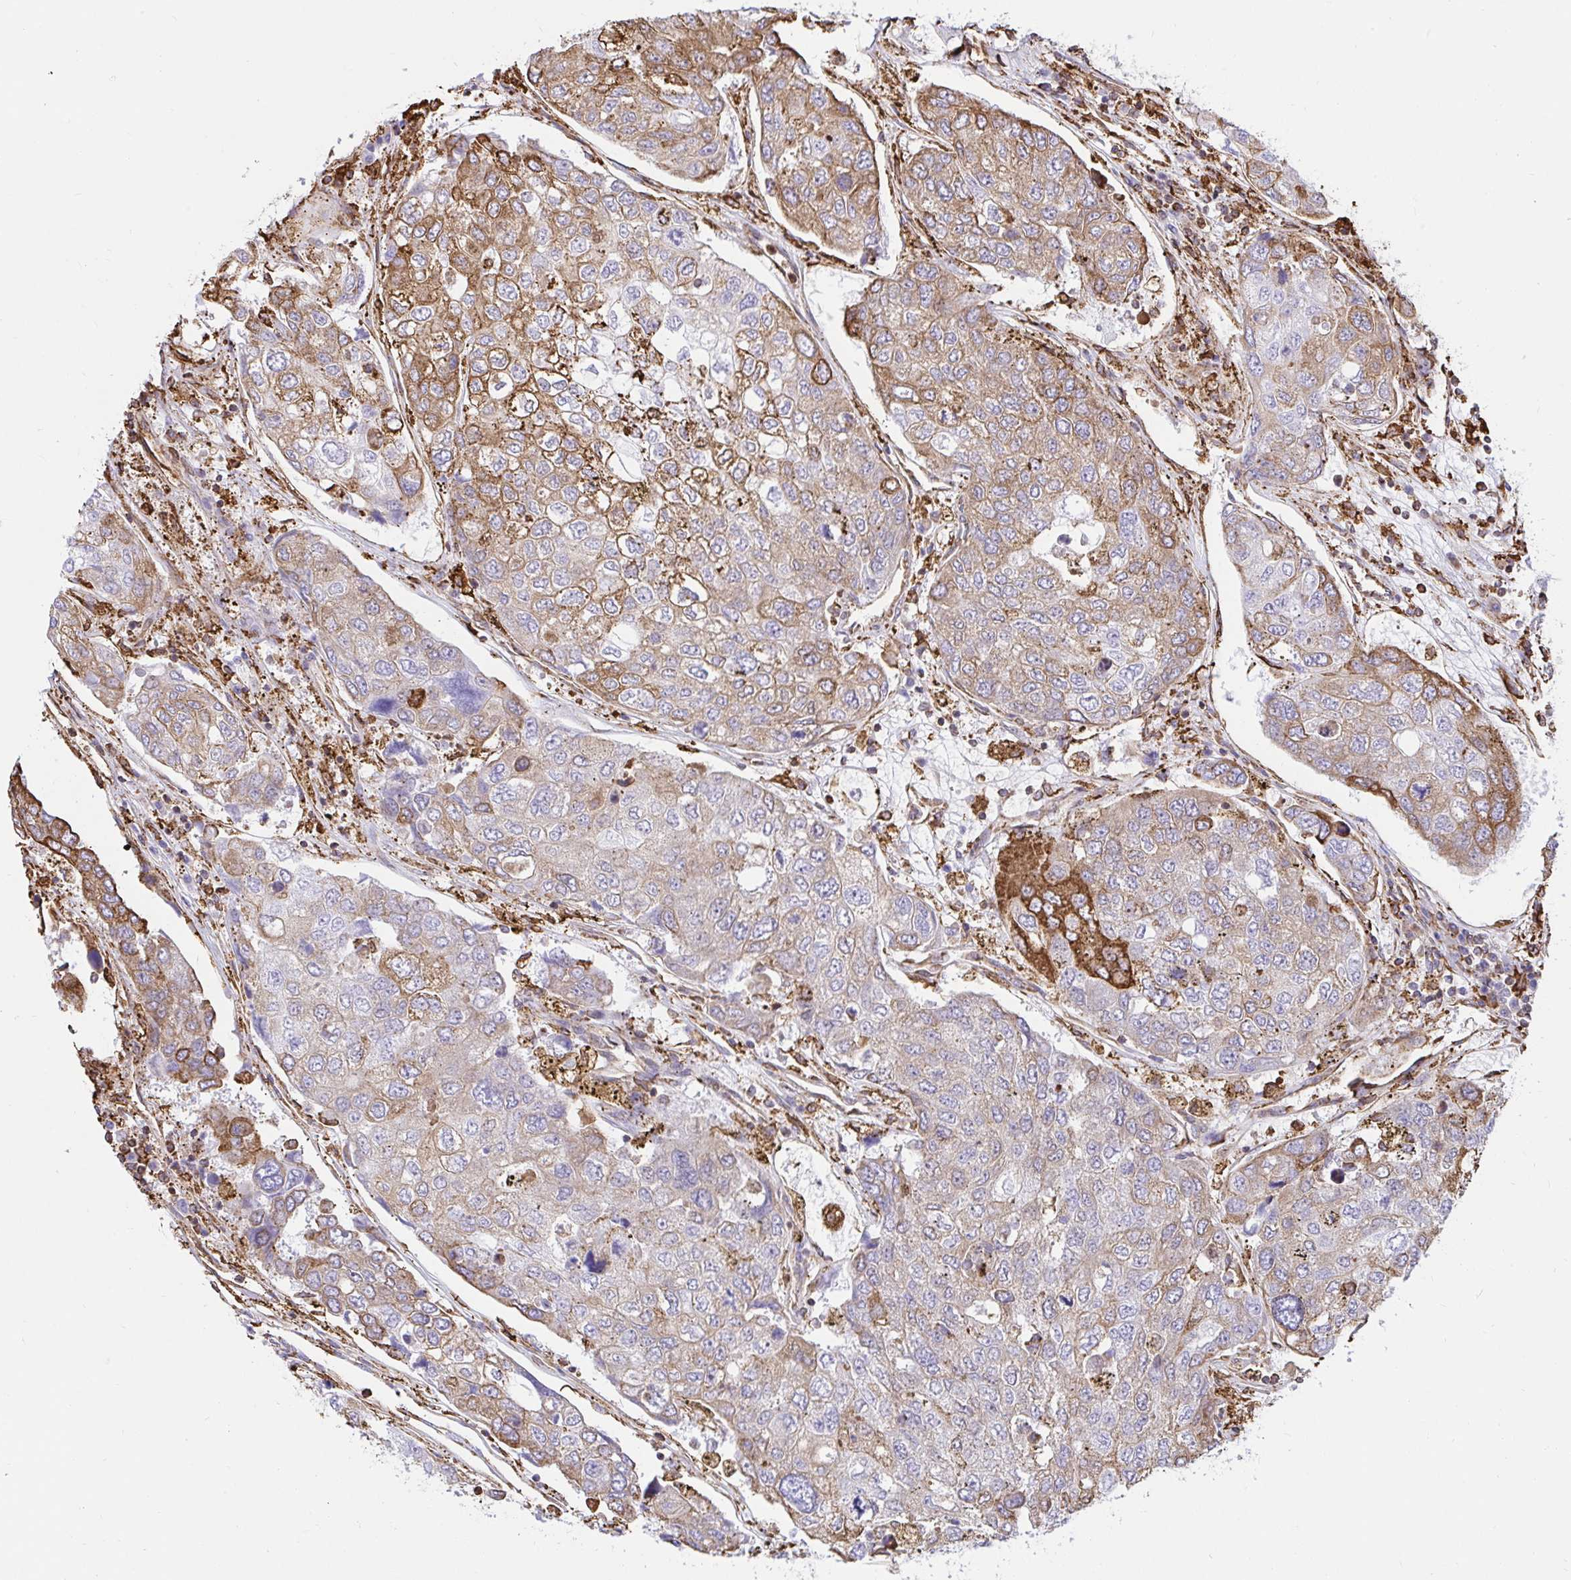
{"staining": {"intensity": "moderate", "quantity": "25%-75%", "location": "cytoplasmic/membranous"}, "tissue": "urothelial cancer", "cell_type": "Tumor cells", "image_type": "cancer", "snomed": [{"axis": "morphology", "description": "Urothelial carcinoma, High grade"}, {"axis": "topography", "description": "Lymph node"}, {"axis": "topography", "description": "Urinary bladder"}], "caption": "Brown immunohistochemical staining in human urothelial cancer reveals moderate cytoplasmic/membranous expression in approximately 25%-75% of tumor cells. The staining was performed using DAB (3,3'-diaminobenzidine) to visualize the protein expression in brown, while the nuclei were stained in blue with hematoxylin (Magnification: 20x).", "gene": "CLGN", "patient": {"sex": "male", "age": 51}}